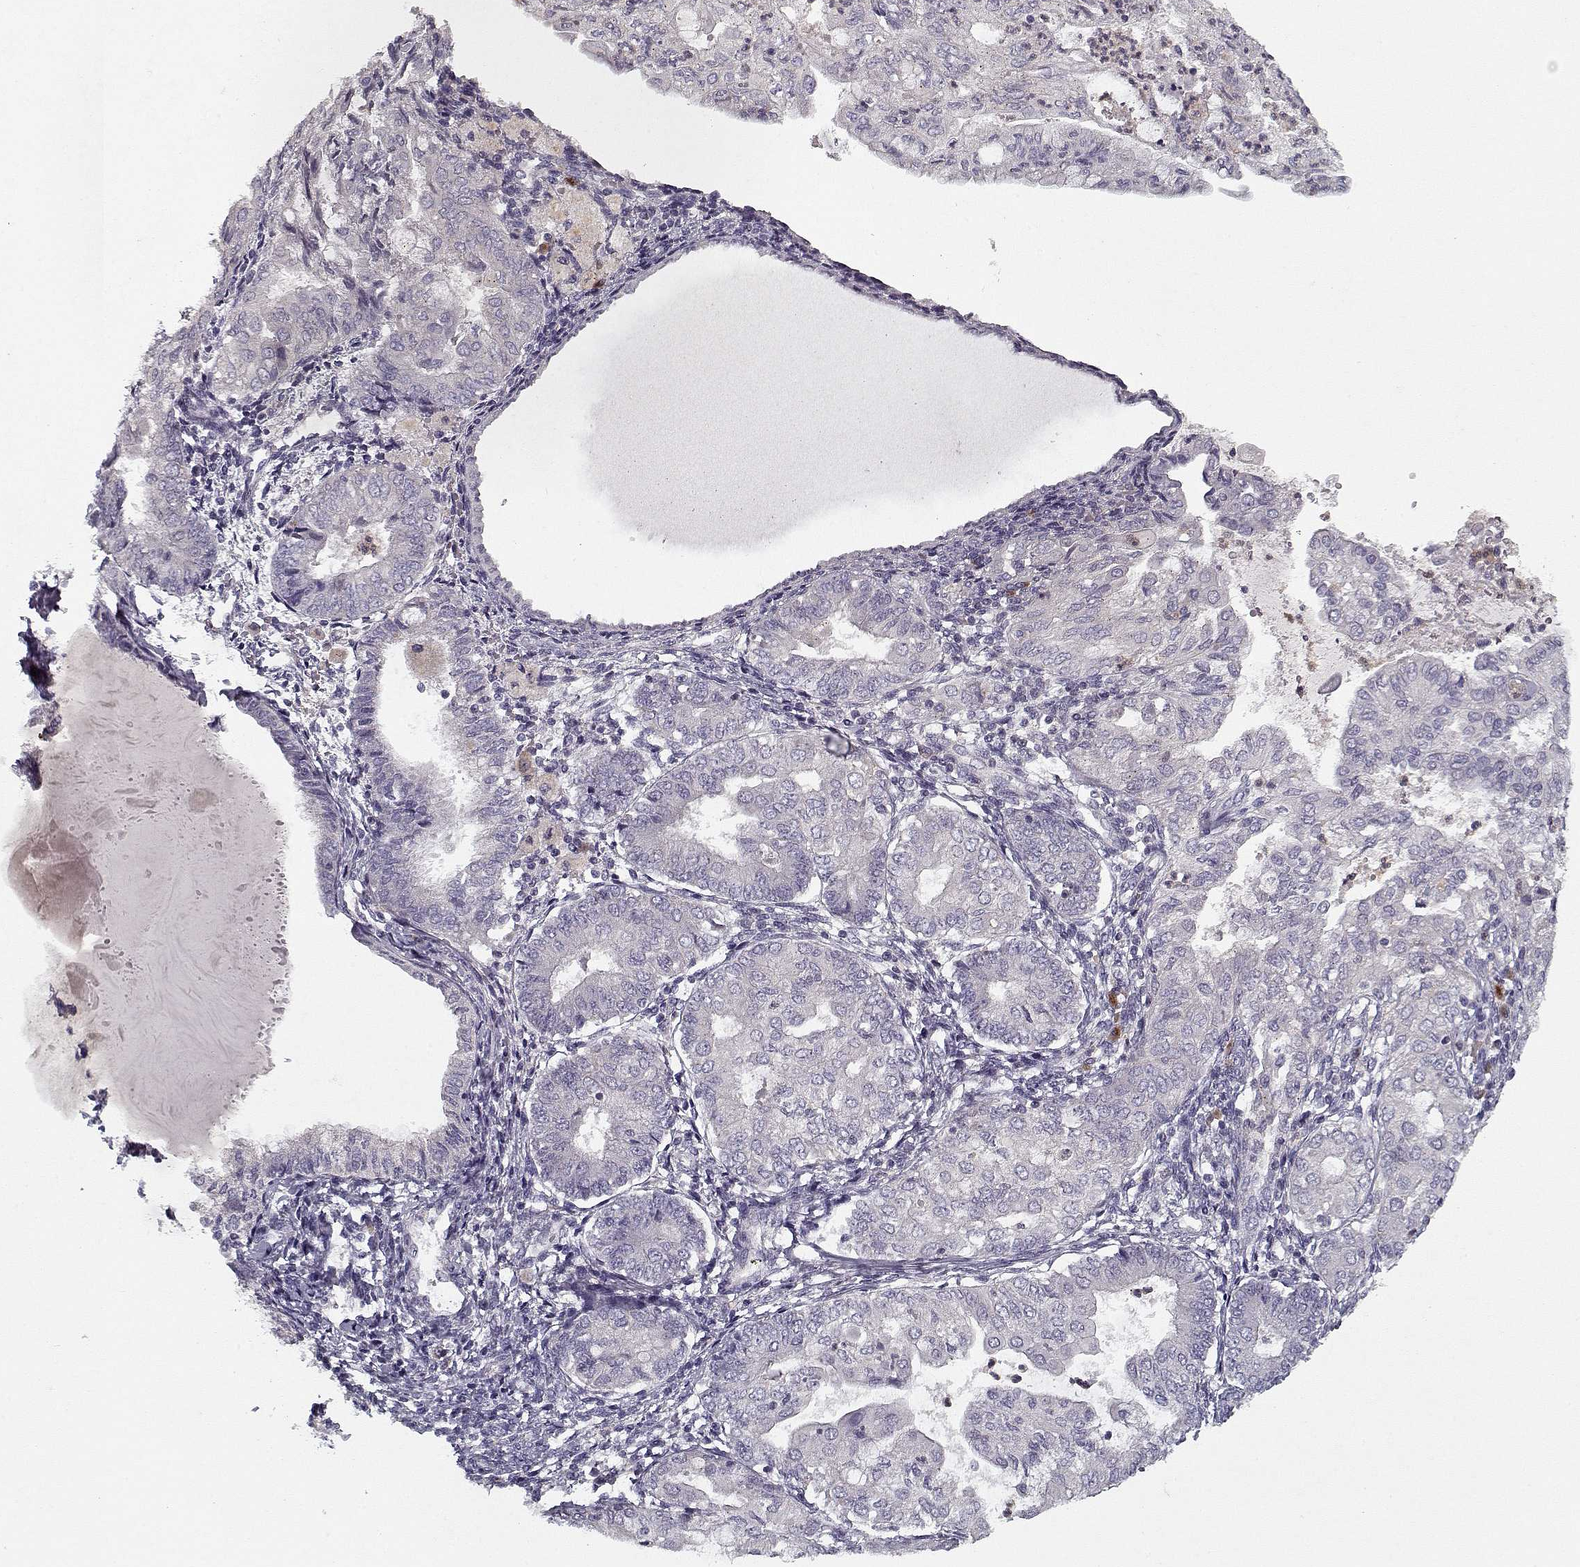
{"staining": {"intensity": "negative", "quantity": "none", "location": "none"}, "tissue": "endometrial cancer", "cell_type": "Tumor cells", "image_type": "cancer", "snomed": [{"axis": "morphology", "description": "Adenocarcinoma, NOS"}, {"axis": "topography", "description": "Endometrium"}], "caption": "A high-resolution histopathology image shows immunohistochemistry (IHC) staining of endometrial cancer (adenocarcinoma), which exhibits no significant expression in tumor cells.", "gene": "UNC13D", "patient": {"sex": "female", "age": 68}}